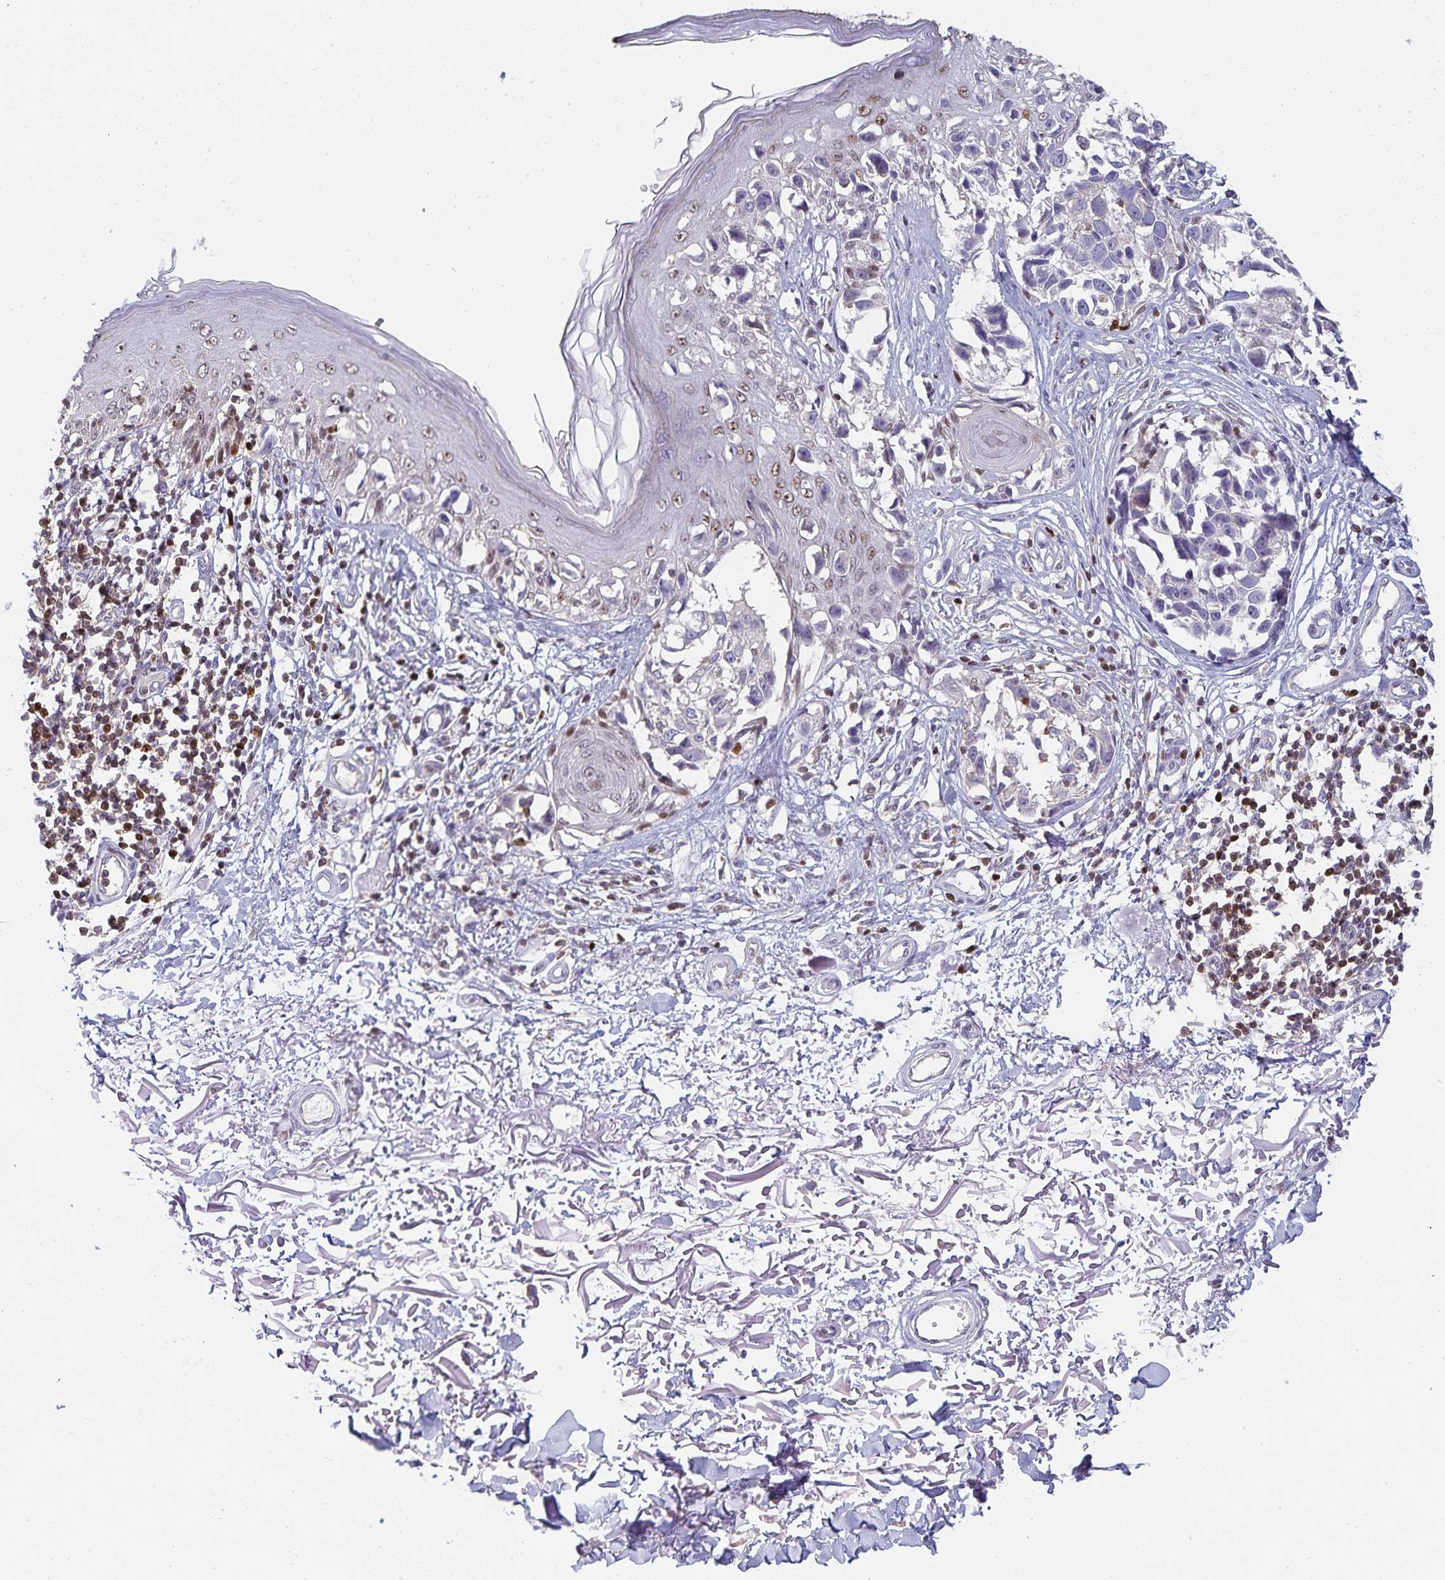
{"staining": {"intensity": "negative", "quantity": "none", "location": "none"}, "tissue": "melanoma", "cell_type": "Tumor cells", "image_type": "cancer", "snomed": [{"axis": "morphology", "description": "Malignant melanoma, NOS"}, {"axis": "topography", "description": "Skin"}], "caption": "Immunohistochemistry (IHC) of melanoma exhibits no expression in tumor cells. (Stains: DAB (3,3'-diaminobenzidine) immunohistochemistry (IHC) with hematoxylin counter stain, Microscopy: brightfield microscopy at high magnification).", "gene": "GATA3", "patient": {"sex": "male", "age": 73}}